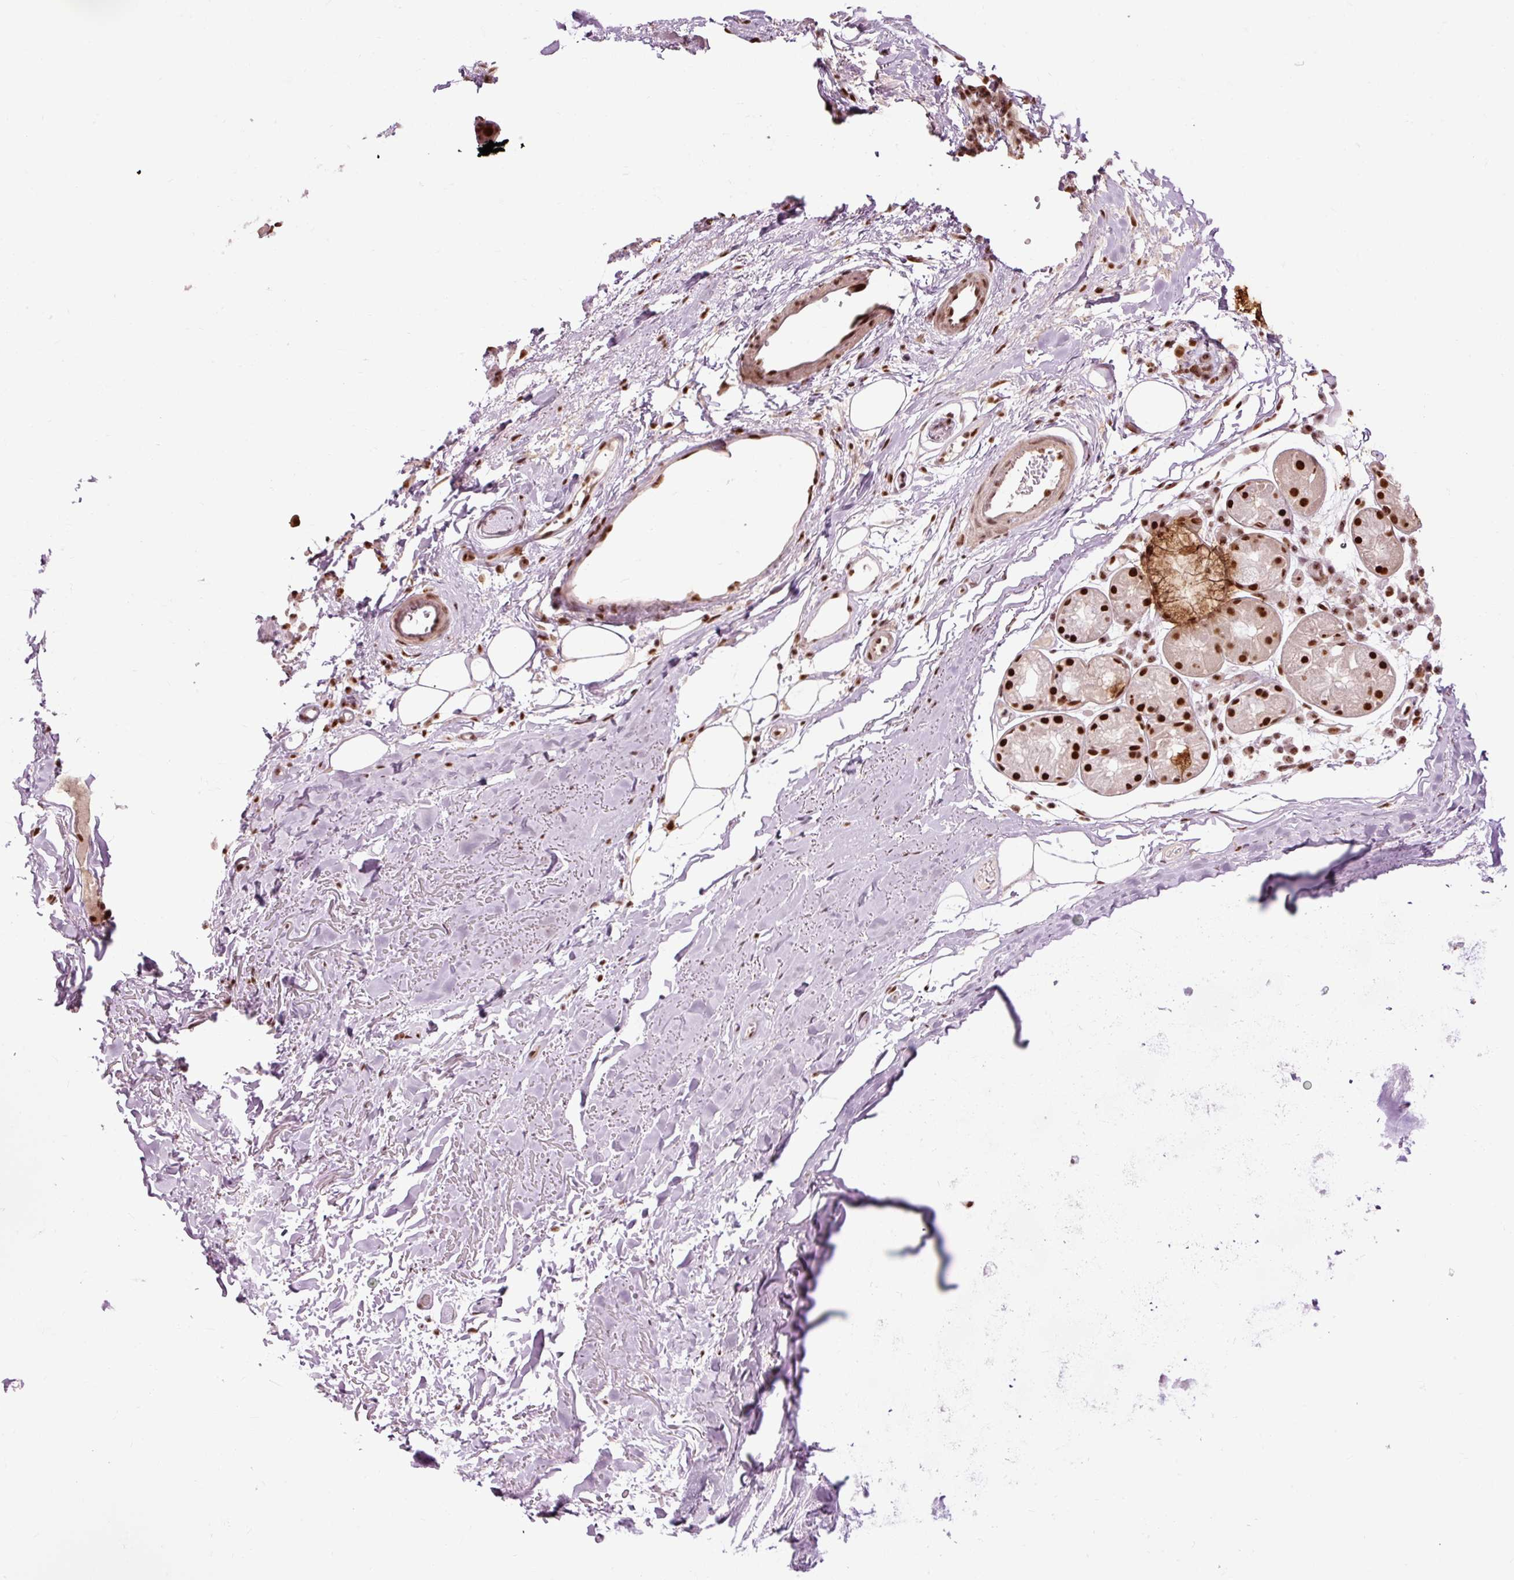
{"staining": {"intensity": "moderate", "quantity": "<25%", "location": "nuclear"}, "tissue": "adipose tissue", "cell_type": "Adipocytes", "image_type": "normal", "snomed": [{"axis": "morphology", "description": "Normal tissue, NOS"}, {"axis": "topography", "description": "Cartilage tissue"}], "caption": "The immunohistochemical stain labels moderate nuclear expression in adipocytes of benign adipose tissue. (Stains: DAB in brown, nuclei in blue, Microscopy: brightfield microscopy at high magnification).", "gene": "ZBTB44", "patient": {"sex": "male", "age": 80}}